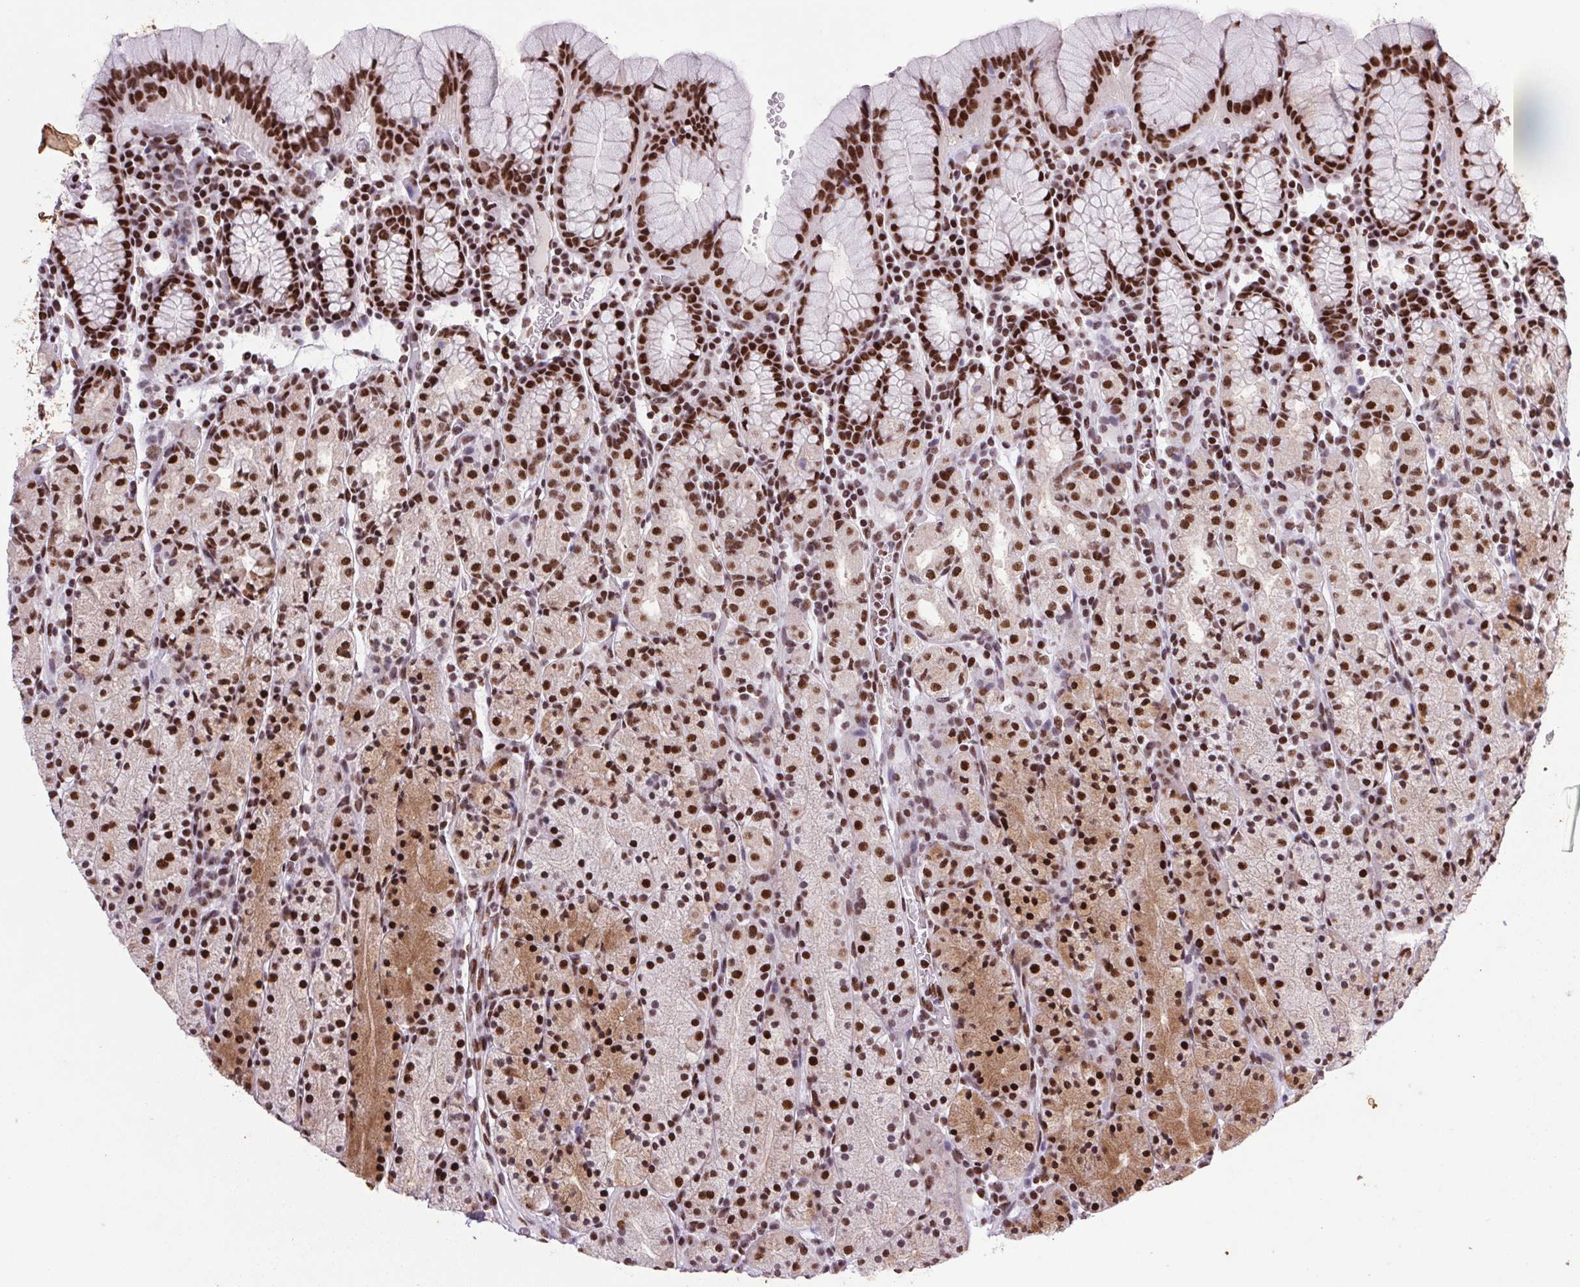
{"staining": {"intensity": "strong", "quantity": ">75%", "location": "cytoplasmic/membranous,nuclear"}, "tissue": "stomach", "cell_type": "Glandular cells", "image_type": "normal", "snomed": [{"axis": "morphology", "description": "Normal tissue, NOS"}, {"axis": "topography", "description": "Stomach, upper"}, {"axis": "topography", "description": "Stomach"}], "caption": "A high-resolution photomicrograph shows immunohistochemistry (IHC) staining of benign stomach, which shows strong cytoplasmic/membranous,nuclear expression in approximately >75% of glandular cells.", "gene": "LDLRAD4", "patient": {"sex": "male", "age": 62}}